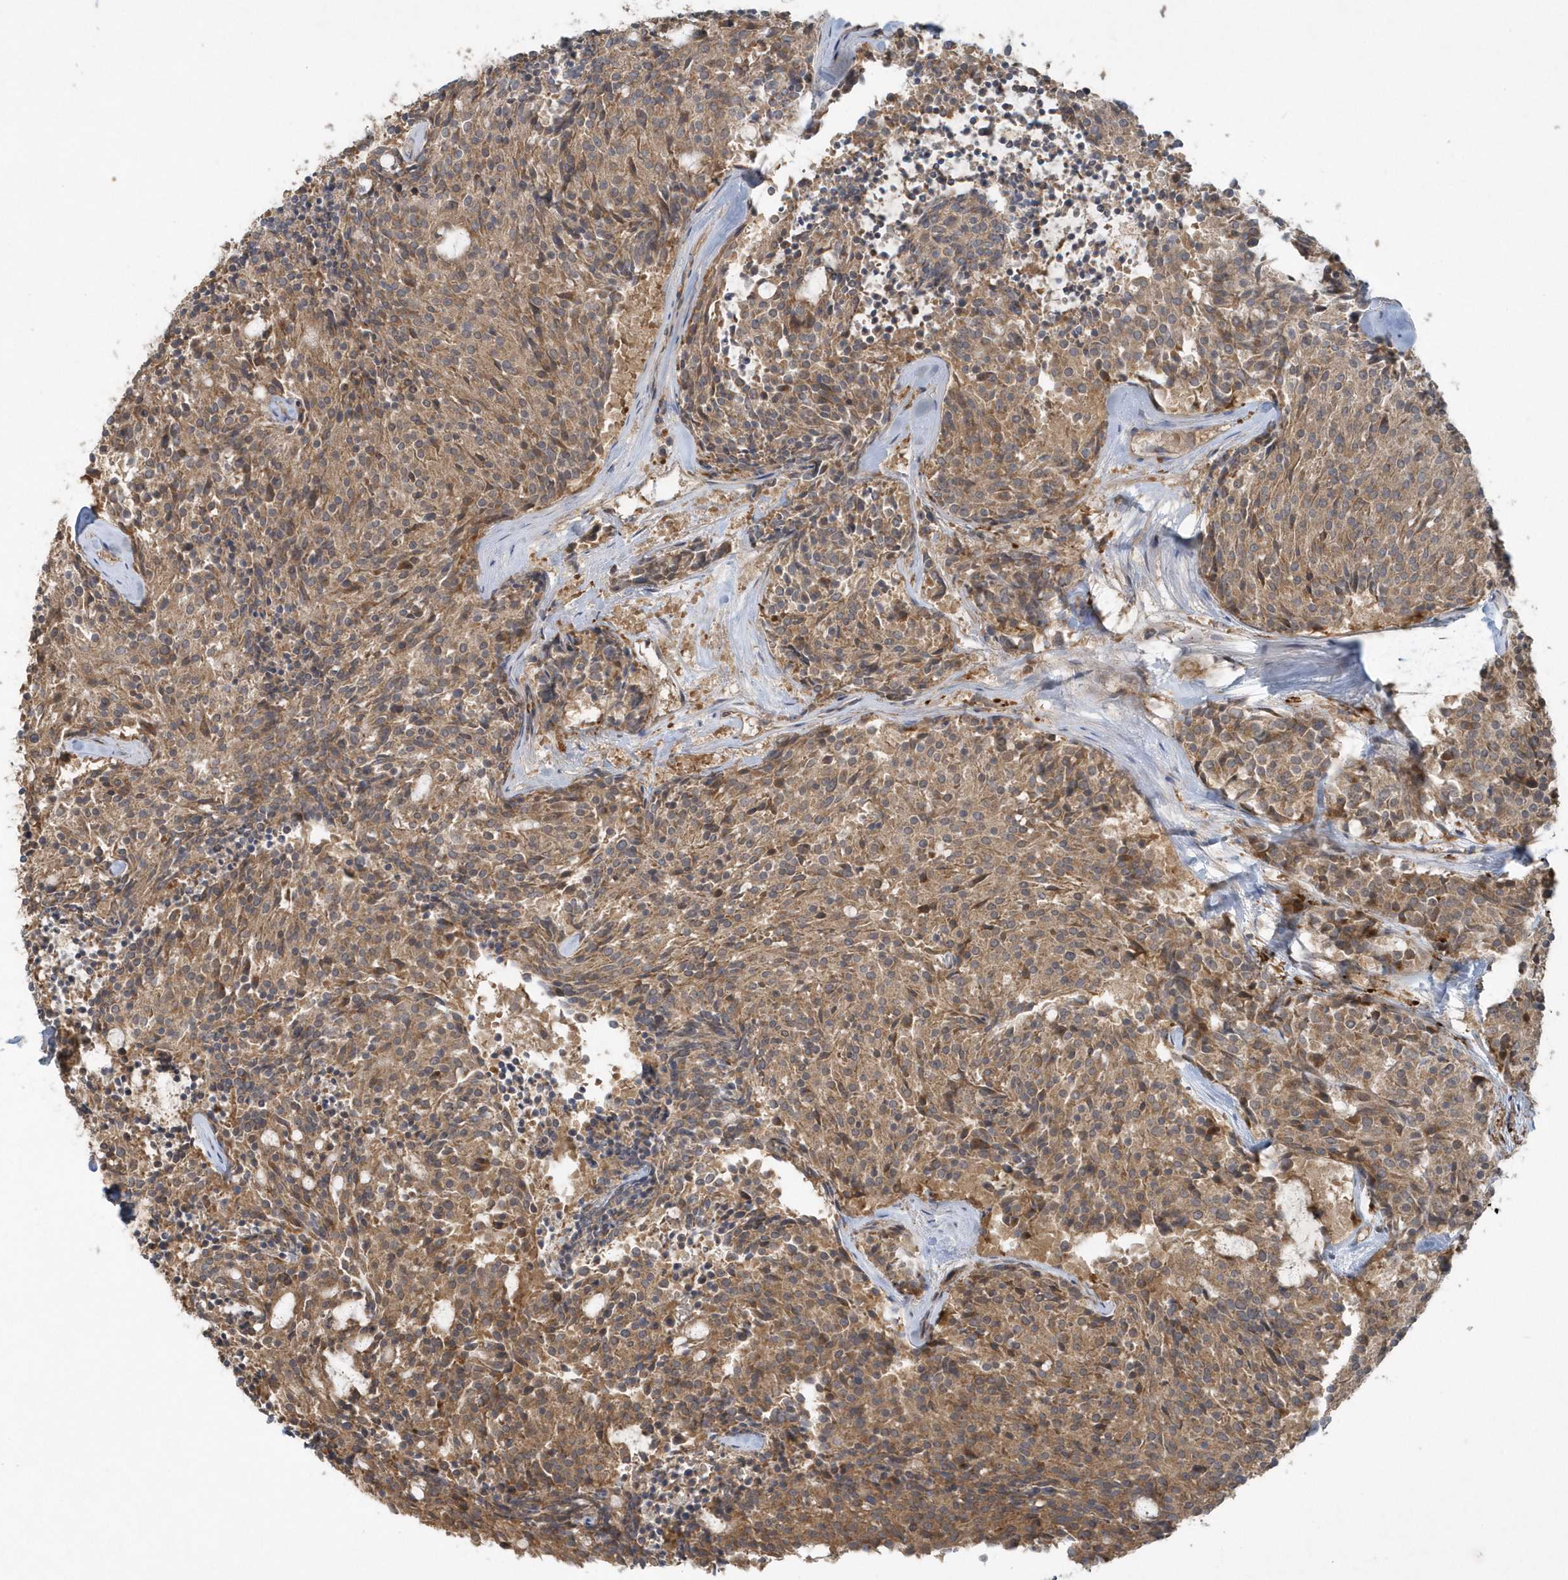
{"staining": {"intensity": "moderate", "quantity": ">75%", "location": "cytoplasmic/membranous"}, "tissue": "carcinoid", "cell_type": "Tumor cells", "image_type": "cancer", "snomed": [{"axis": "morphology", "description": "Carcinoid, malignant, NOS"}, {"axis": "topography", "description": "Pancreas"}], "caption": "Protein expression analysis of human carcinoid reveals moderate cytoplasmic/membranous staining in about >75% of tumor cells.", "gene": "THG1L", "patient": {"sex": "female", "age": 54}}